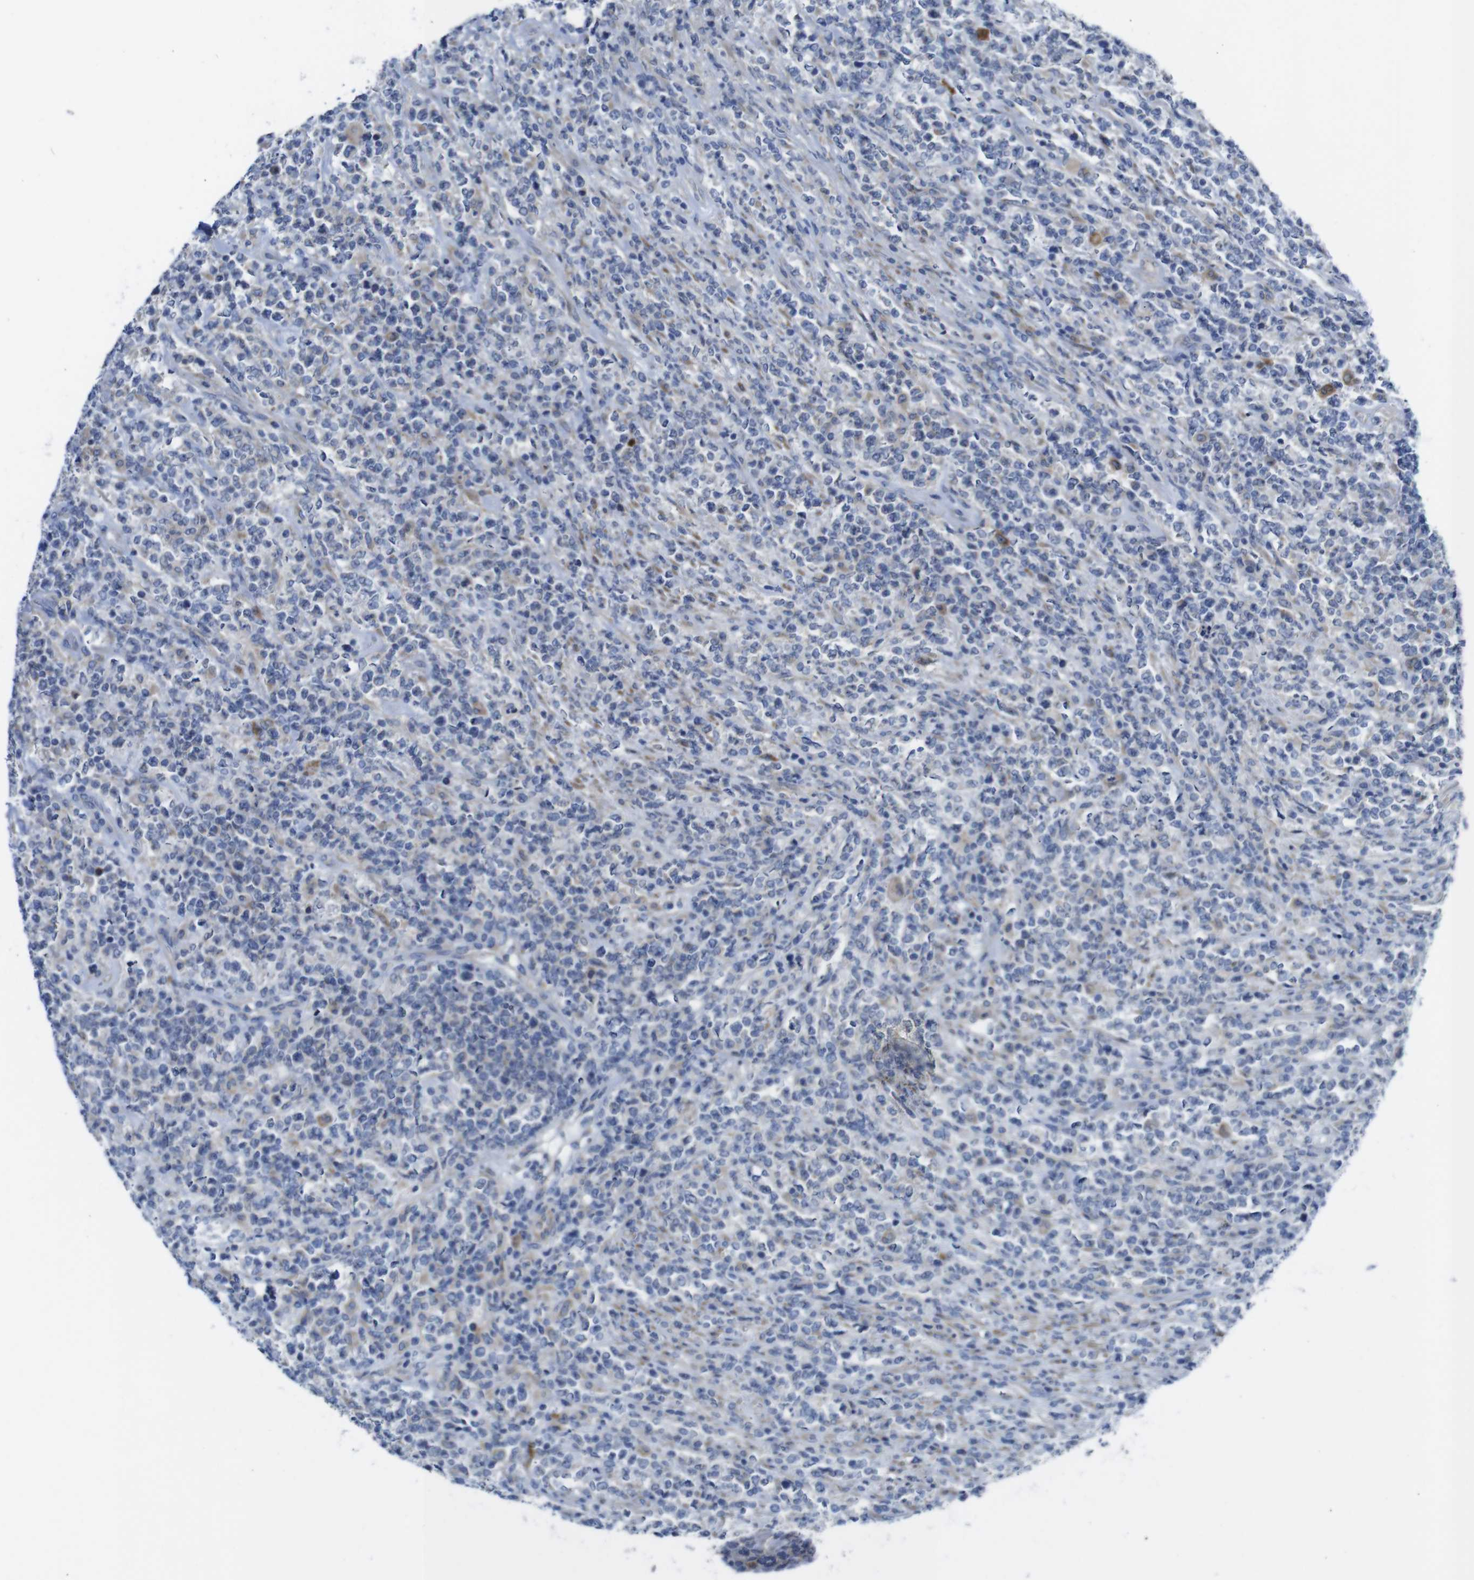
{"staining": {"intensity": "weak", "quantity": "<25%", "location": "cytoplasmic/membranous"}, "tissue": "lymphoma", "cell_type": "Tumor cells", "image_type": "cancer", "snomed": [{"axis": "morphology", "description": "Malignant lymphoma, non-Hodgkin's type, High grade"}, {"axis": "topography", "description": "Soft tissue"}], "caption": "Tumor cells show no significant staining in malignant lymphoma, non-Hodgkin's type (high-grade).", "gene": "DDRGK1", "patient": {"sex": "male", "age": 18}}